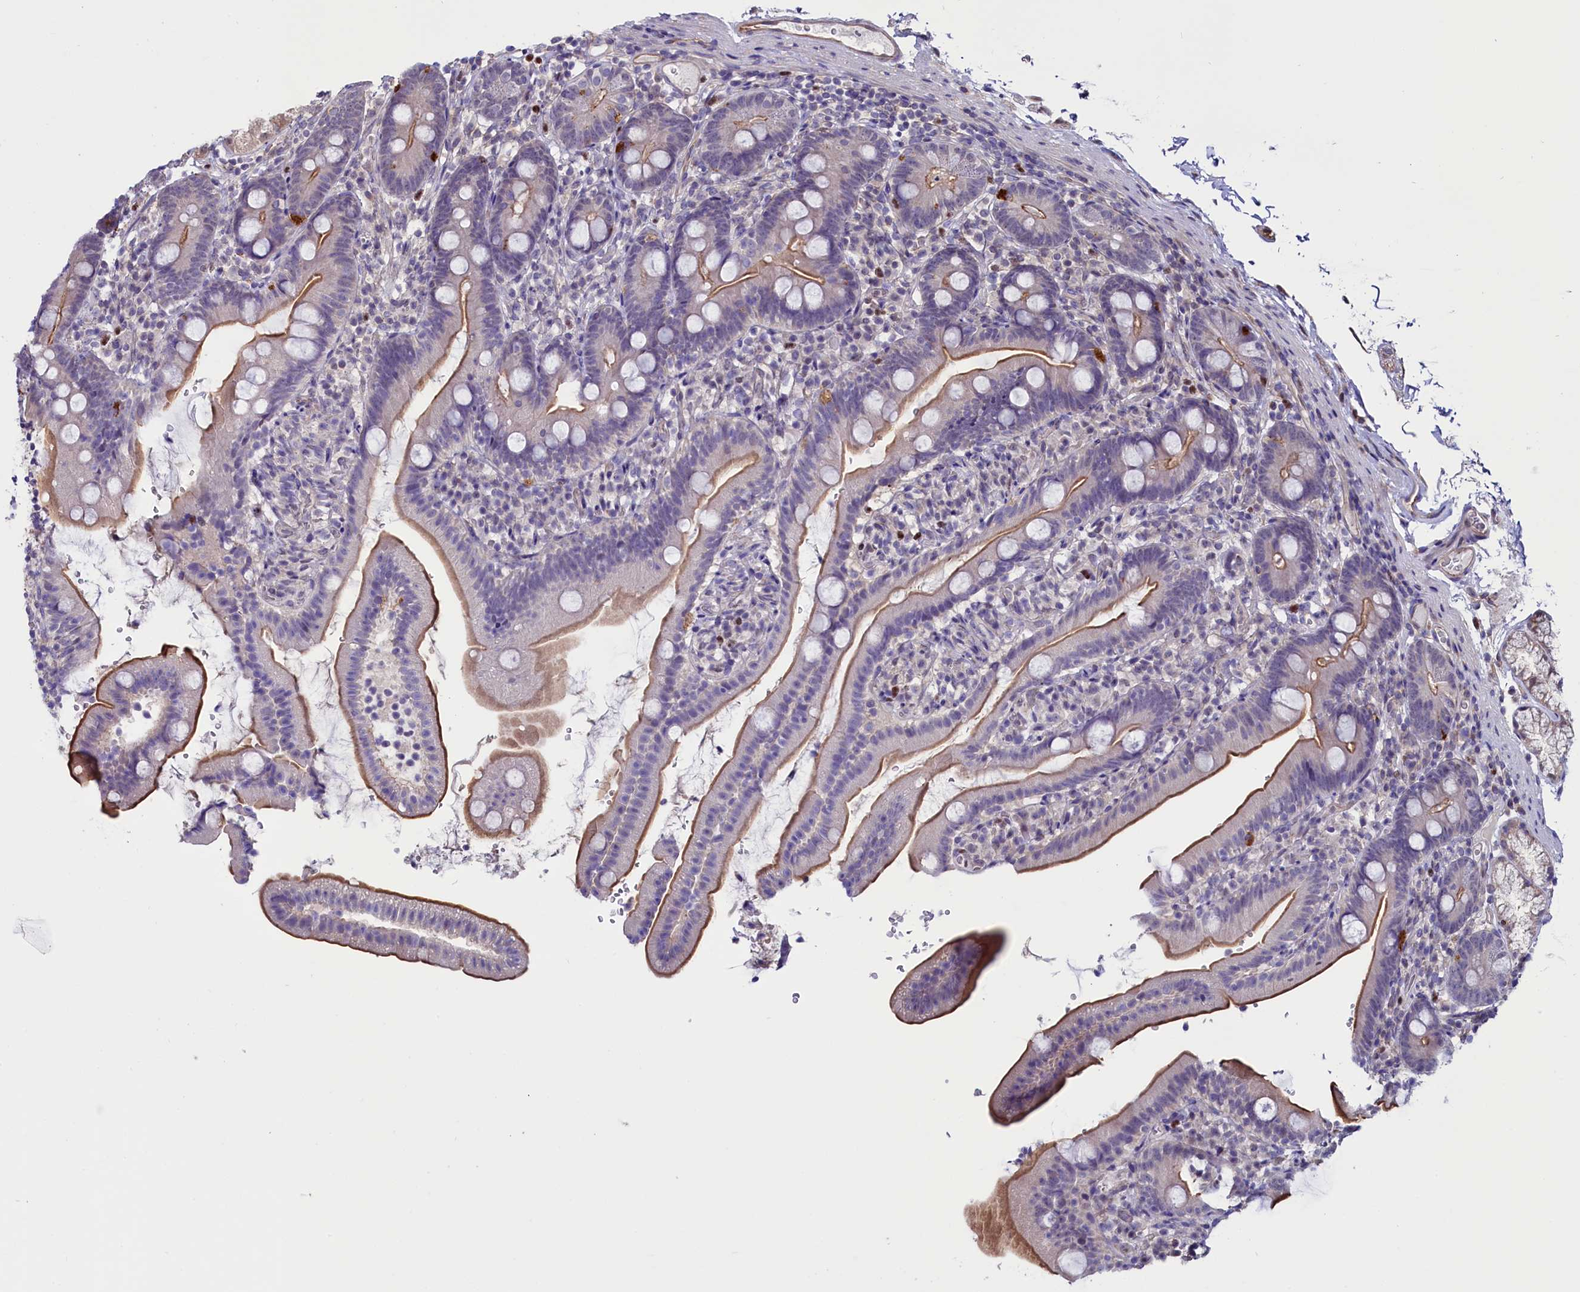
{"staining": {"intensity": "moderate", "quantity": "<25%", "location": "cytoplasmic/membranous"}, "tissue": "duodenum", "cell_type": "Glandular cells", "image_type": "normal", "snomed": [{"axis": "morphology", "description": "Normal tissue, NOS"}, {"axis": "topography", "description": "Duodenum"}], "caption": "An image of duodenum stained for a protein displays moderate cytoplasmic/membranous brown staining in glandular cells. Immunohistochemistry (ihc) stains the protein in brown and the nuclei are stained blue.", "gene": "PDILT", "patient": {"sex": "female", "age": 67}}